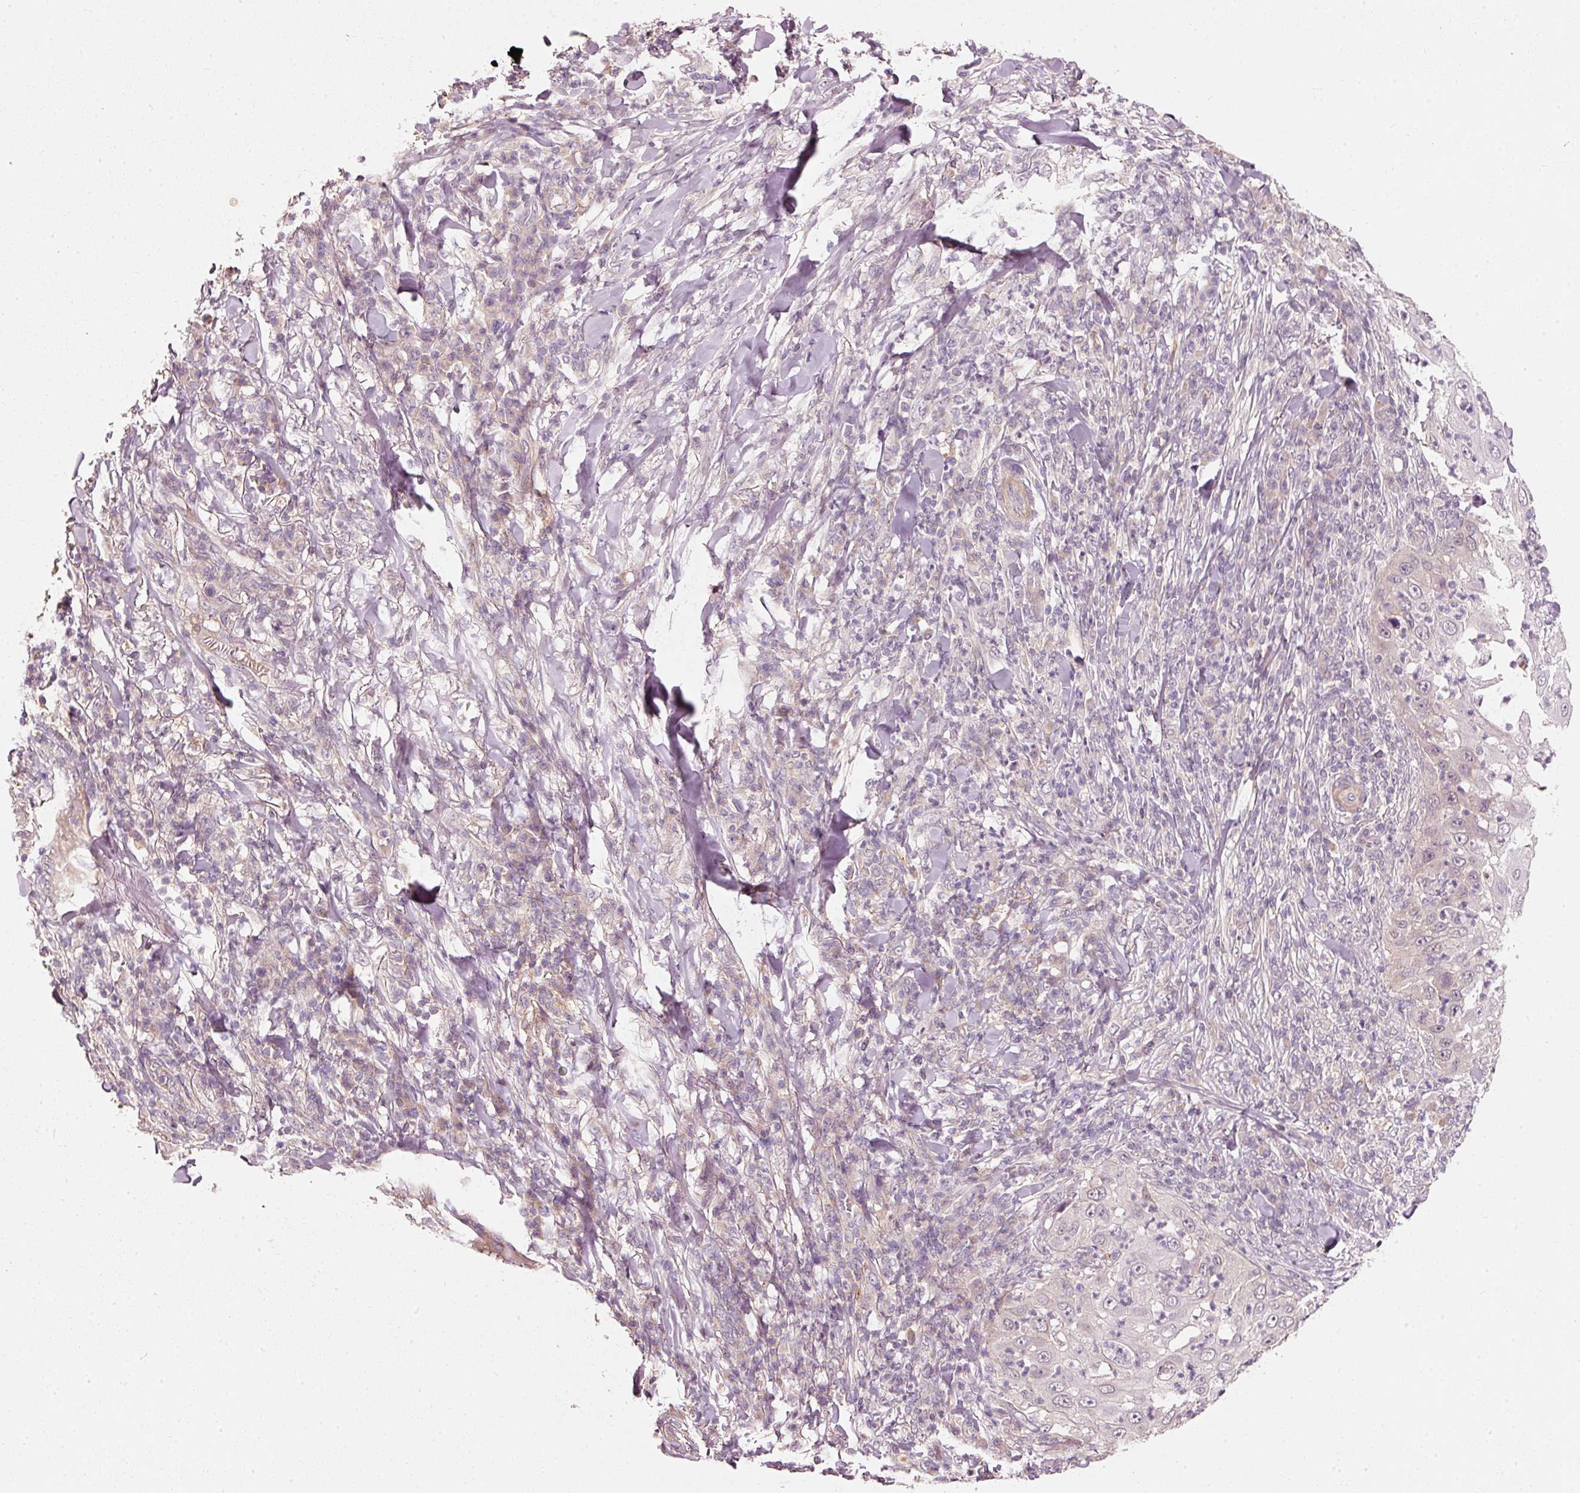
{"staining": {"intensity": "negative", "quantity": "none", "location": "none"}, "tissue": "skin cancer", "cell_type": "Tumor cells", "image_type": "cancer", "snomed": [{"axis": "morphology", "description": "Squamous cell carcinoma, NOS"}, {"axis": "topography", "description": "Skin"}], "caption": "A high-resolution micrograph shows IHC staining of skin cancer, which exhibits no significant staining in tumor cells.", "gene": "ARHGAP22", "patient": {"sex": "female", "age": 44}}